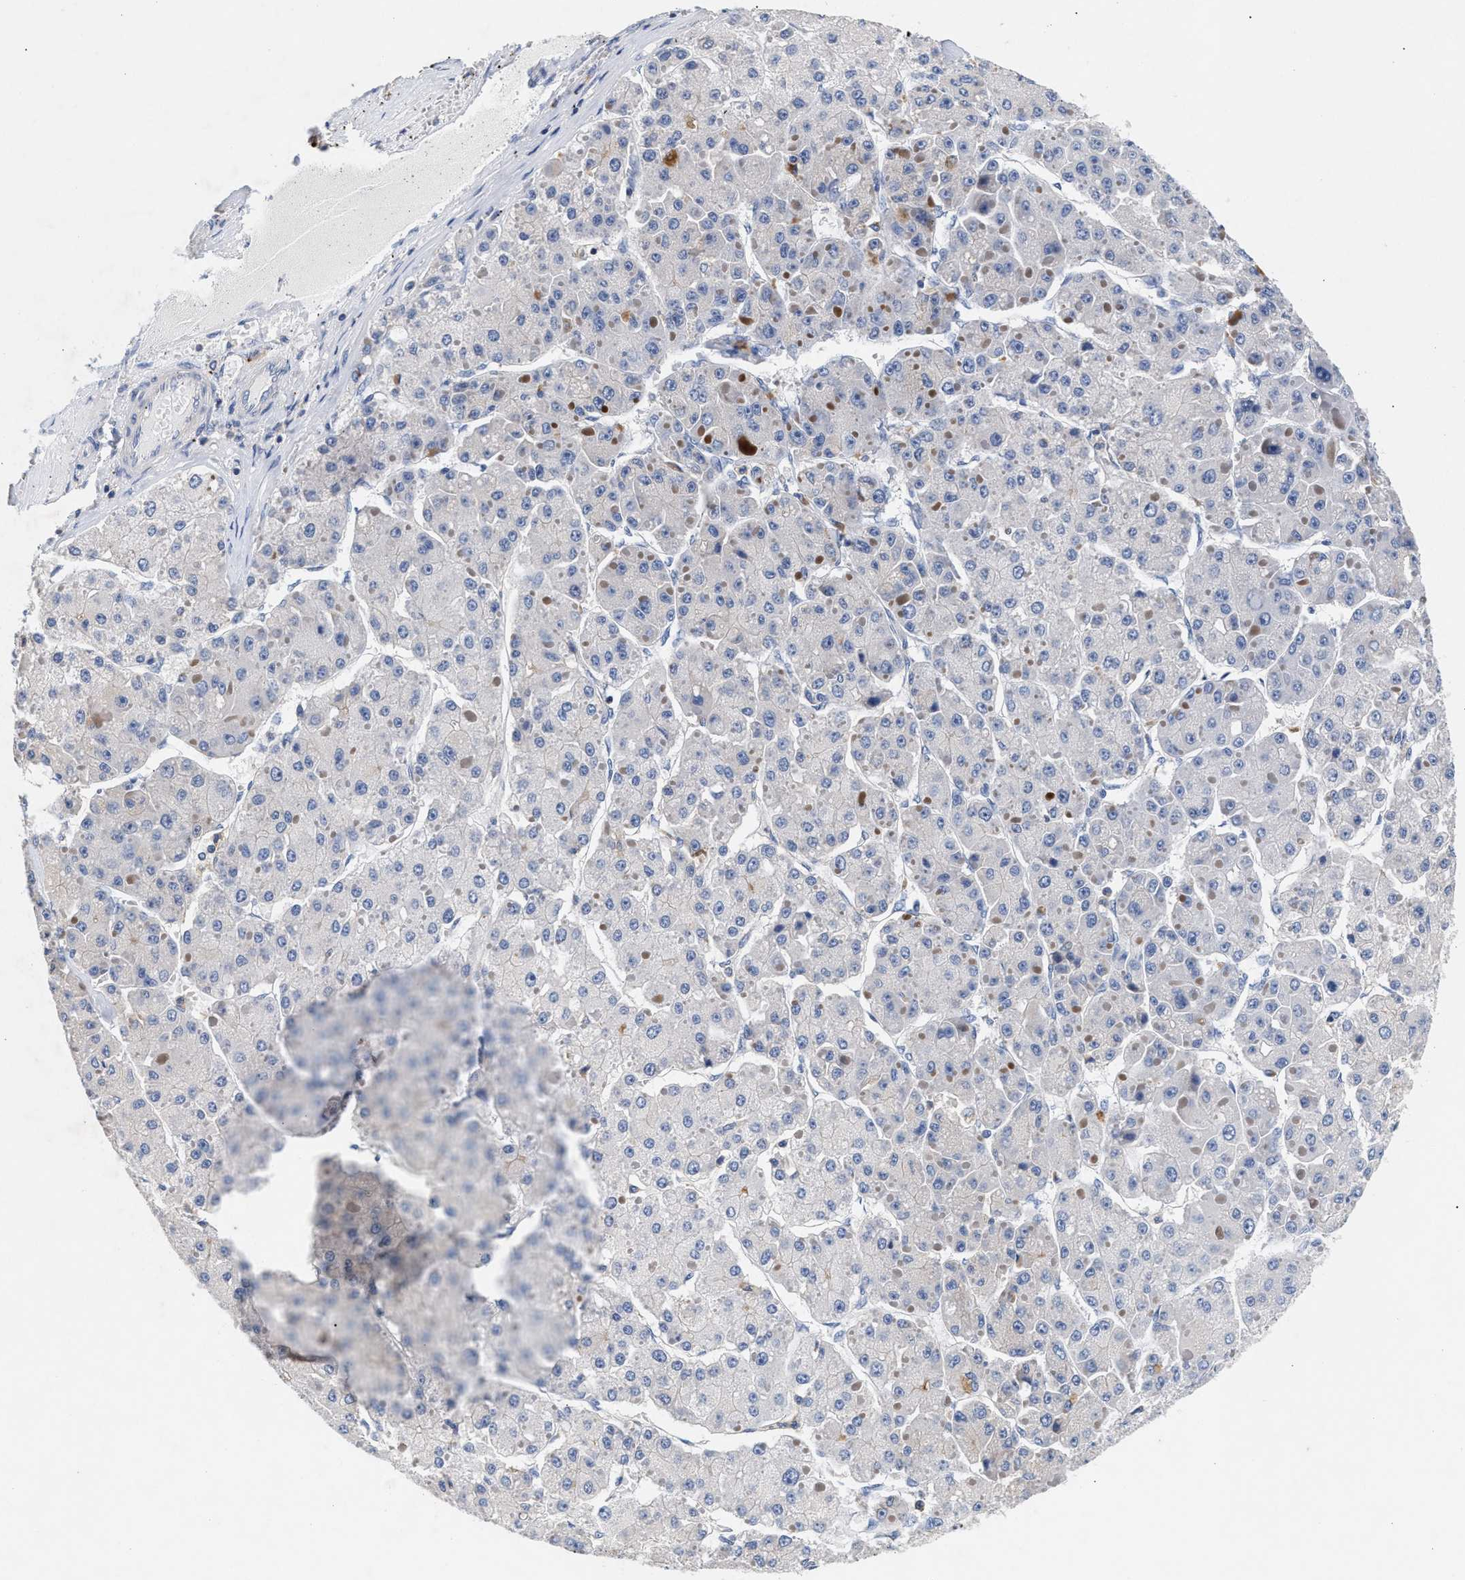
{"staining": {"intensity": "negative", "quantity": "none", "location": "none"}, "tissue": "liver cancer", "cell_type": "Tumor cells", "image_type": "cancer", "snomed": [{"axis": "morphology", "description": "Carcinoma, Hepatocellular, NOS"}, {"axis": "topography", "description": "Liver"}], "caption": "High power microscopy photomicrograph of an immunohistochemistry (IHC) photomicrograph of liver cancer, revealing no significant expression in tumor cells.", "gene": "GNAI3", "patient": {"sex": "female", "age": 73}}